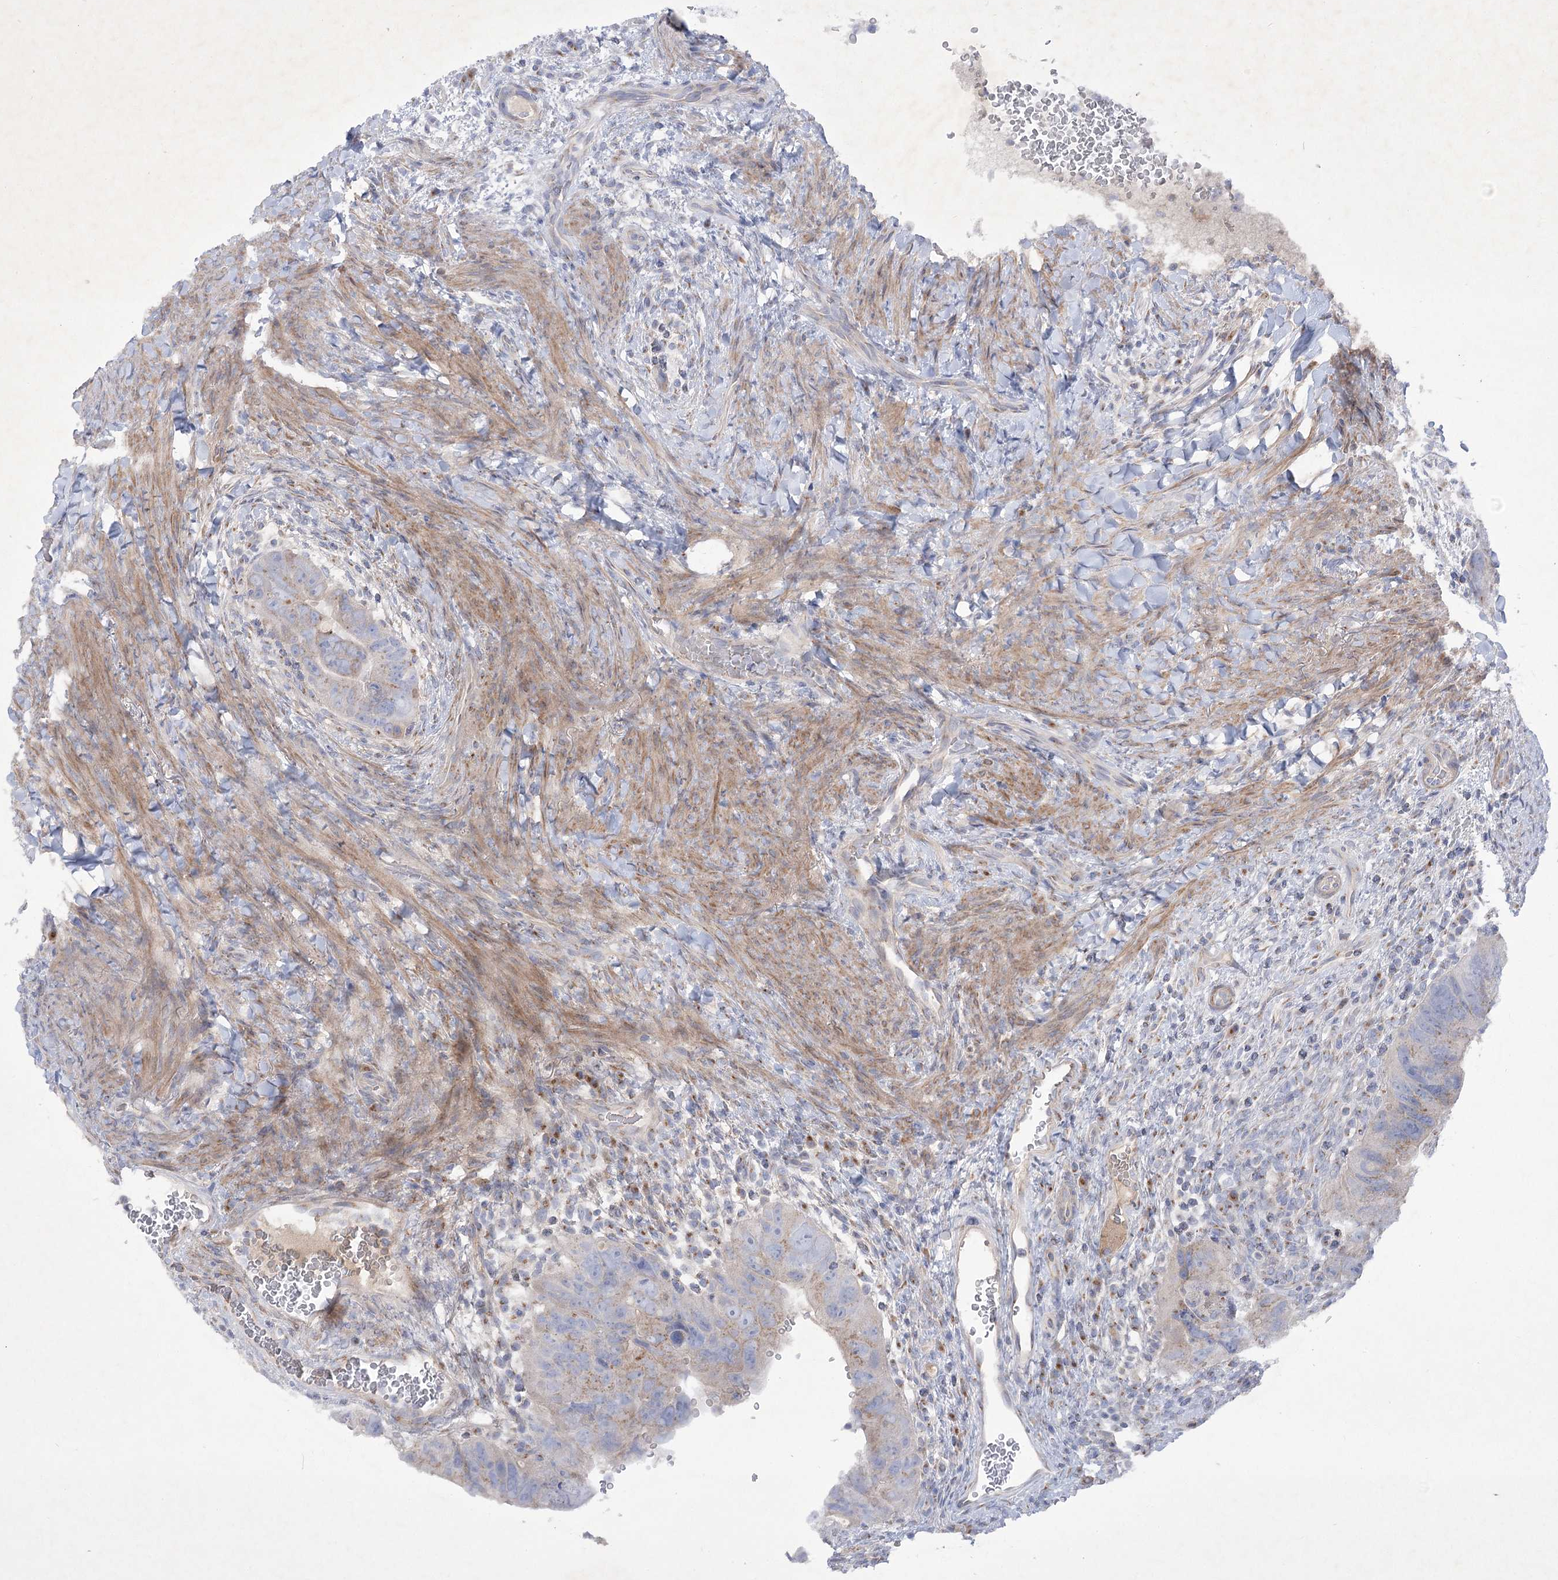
{"staining": {"intensity": "weak", "quantity": "<25%", "location": "cytoplasmic/membranous"}, "tissue": "colorectal cancer", "cell_type": "Tumor cells", "image_type": "cancer", "snomed": [{"axis": "morphology", "description": "Adenocarcinoma, NOS"}, {"axis": "topography", "description": "Rectum"}], "caption": "High power microscopy image of an immunohistochemistry (IHC) micrograph of colorectal cancer (adenocarcinoma), revealing no significant expression in tumor cells. (Brightfield microscopy of DAB (3,3'-diaminobenzidine) immunohistochemistry (IHC) at high magnification).", "gene": "GBF1", "patient": {"sex": "male", "age": 59}}